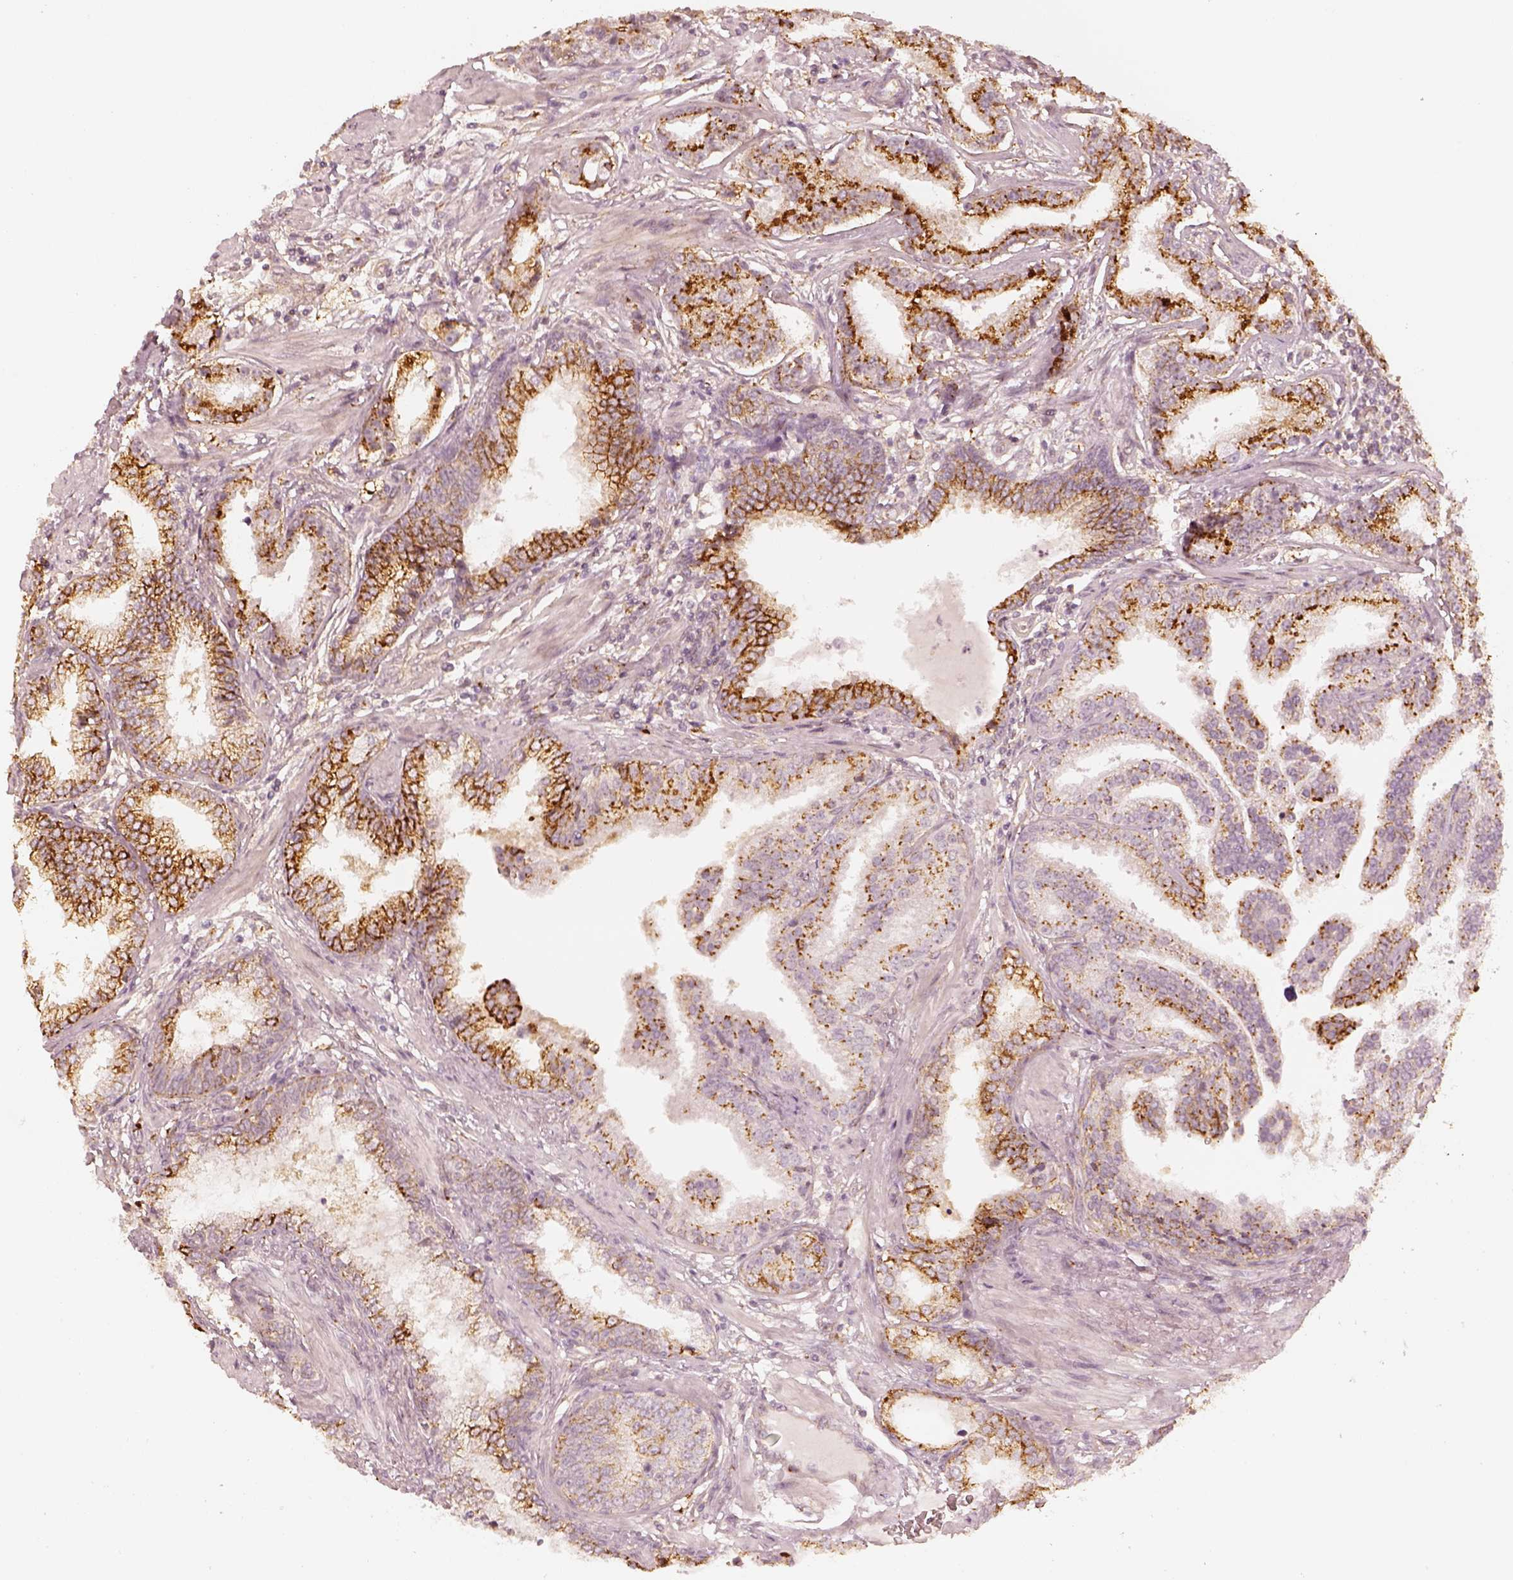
{"staining": {"intensity": "strong", "quantity": "25%-75%", "location": "cytoplasmic/membranous"}, "tissue": "prostate cancer", "cell_type": "Tumor cells", "image_type": "cancer", "snomed": [{"axis": "morphology", "description": "Adenocarcinoma, NOS"}, {"axis": "topography", "description": "Prostate"}], "caption": "Adenocarcinoma (prostate) stained with immunohistochemistry demonstrates strong cytoplasmic/membranous expression in about 25%-75% of tumor cells. Immunohistochemistry (ihc) stains the protein in brown and the nuclei are stained blue.", "gene": "GORASP2", "patient": {"sex": "male", "age": 64}}